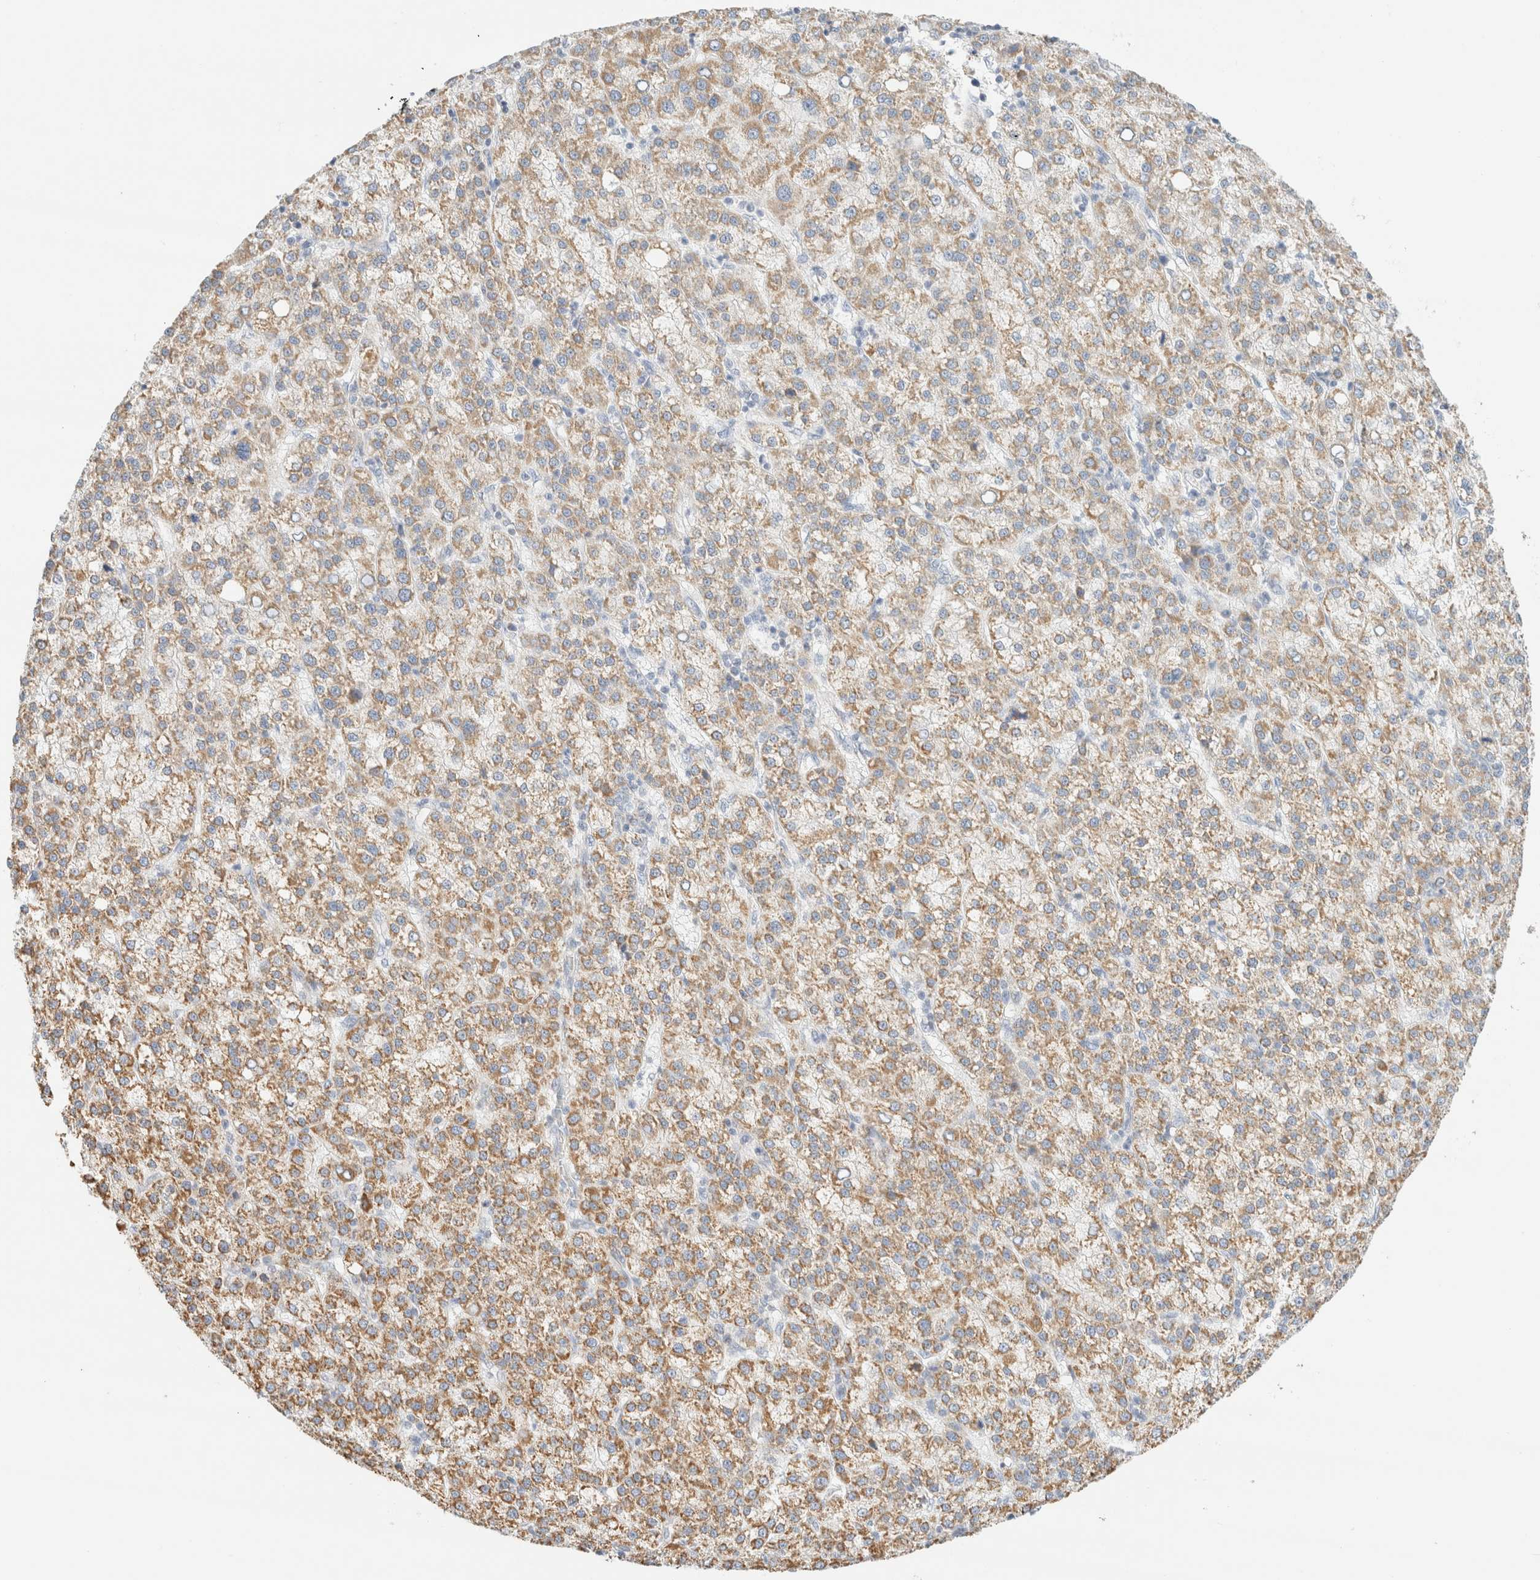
{"staining": {"intensity": "moderate", "quantity": ">75%", "location": "cytoplasmic/membranous"}, "tissue": "liver cancer", "cell_type": "Tumor cells", "image_type": "cancer", "snomed": [{"axis": "morphology", "description": "Carcinoma, Hepatocellular, NOS"}, {"axis": "topography", "description": "Liver"}], "caption": "Immunohistochemical staining of liver cancer exhibits medium levels of moderate cytoplasmic/membranous protein expression in approximately >75% of tumor cells.", "gene": "HDHD3", "patient": {"sex": "female", "age": 58}}